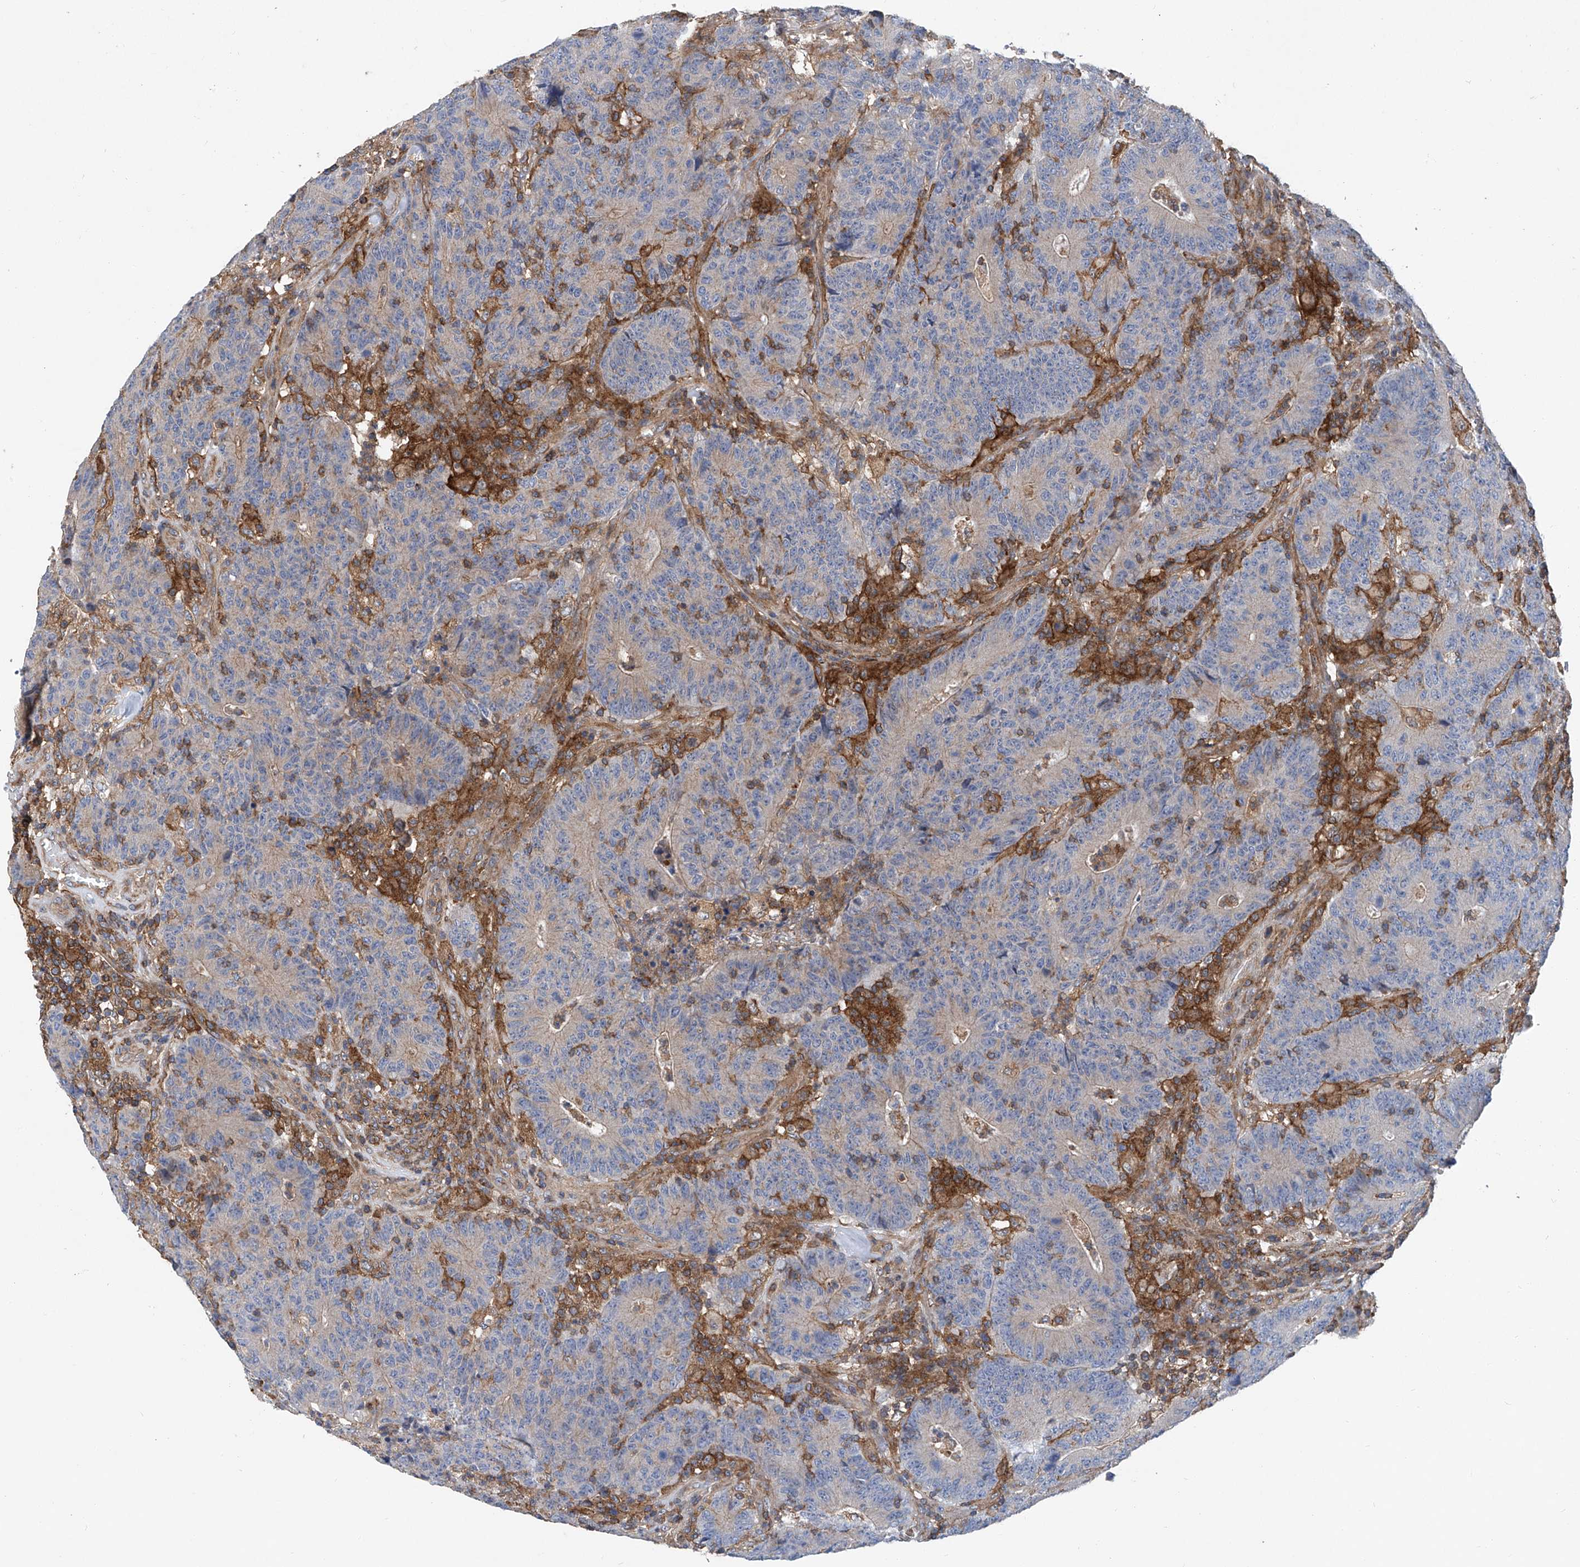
{"staining": {"intensity": "negative", "quantity": "none", "location": "none"}, "tissue": "colorectal cancer", "cell_type": "Tumor cells", "image_type": "cancer", "snomed": [{"axis": "morphology", "description": "Normal tissue, NOS"}, {"axis": "morphology", "description": "Adenocarcinoma, NOS"}, {"axis": "topography", "description": "Colon"}], "caption": "A high-resolution photomicrograph shows IHC staining of colorectal adenocarcinoma, which displays no significant expression in tumor cells. Nuclei are stained in blue.", "gene": "SMAP1", "patient": {"sex": "female", "age": 75}}